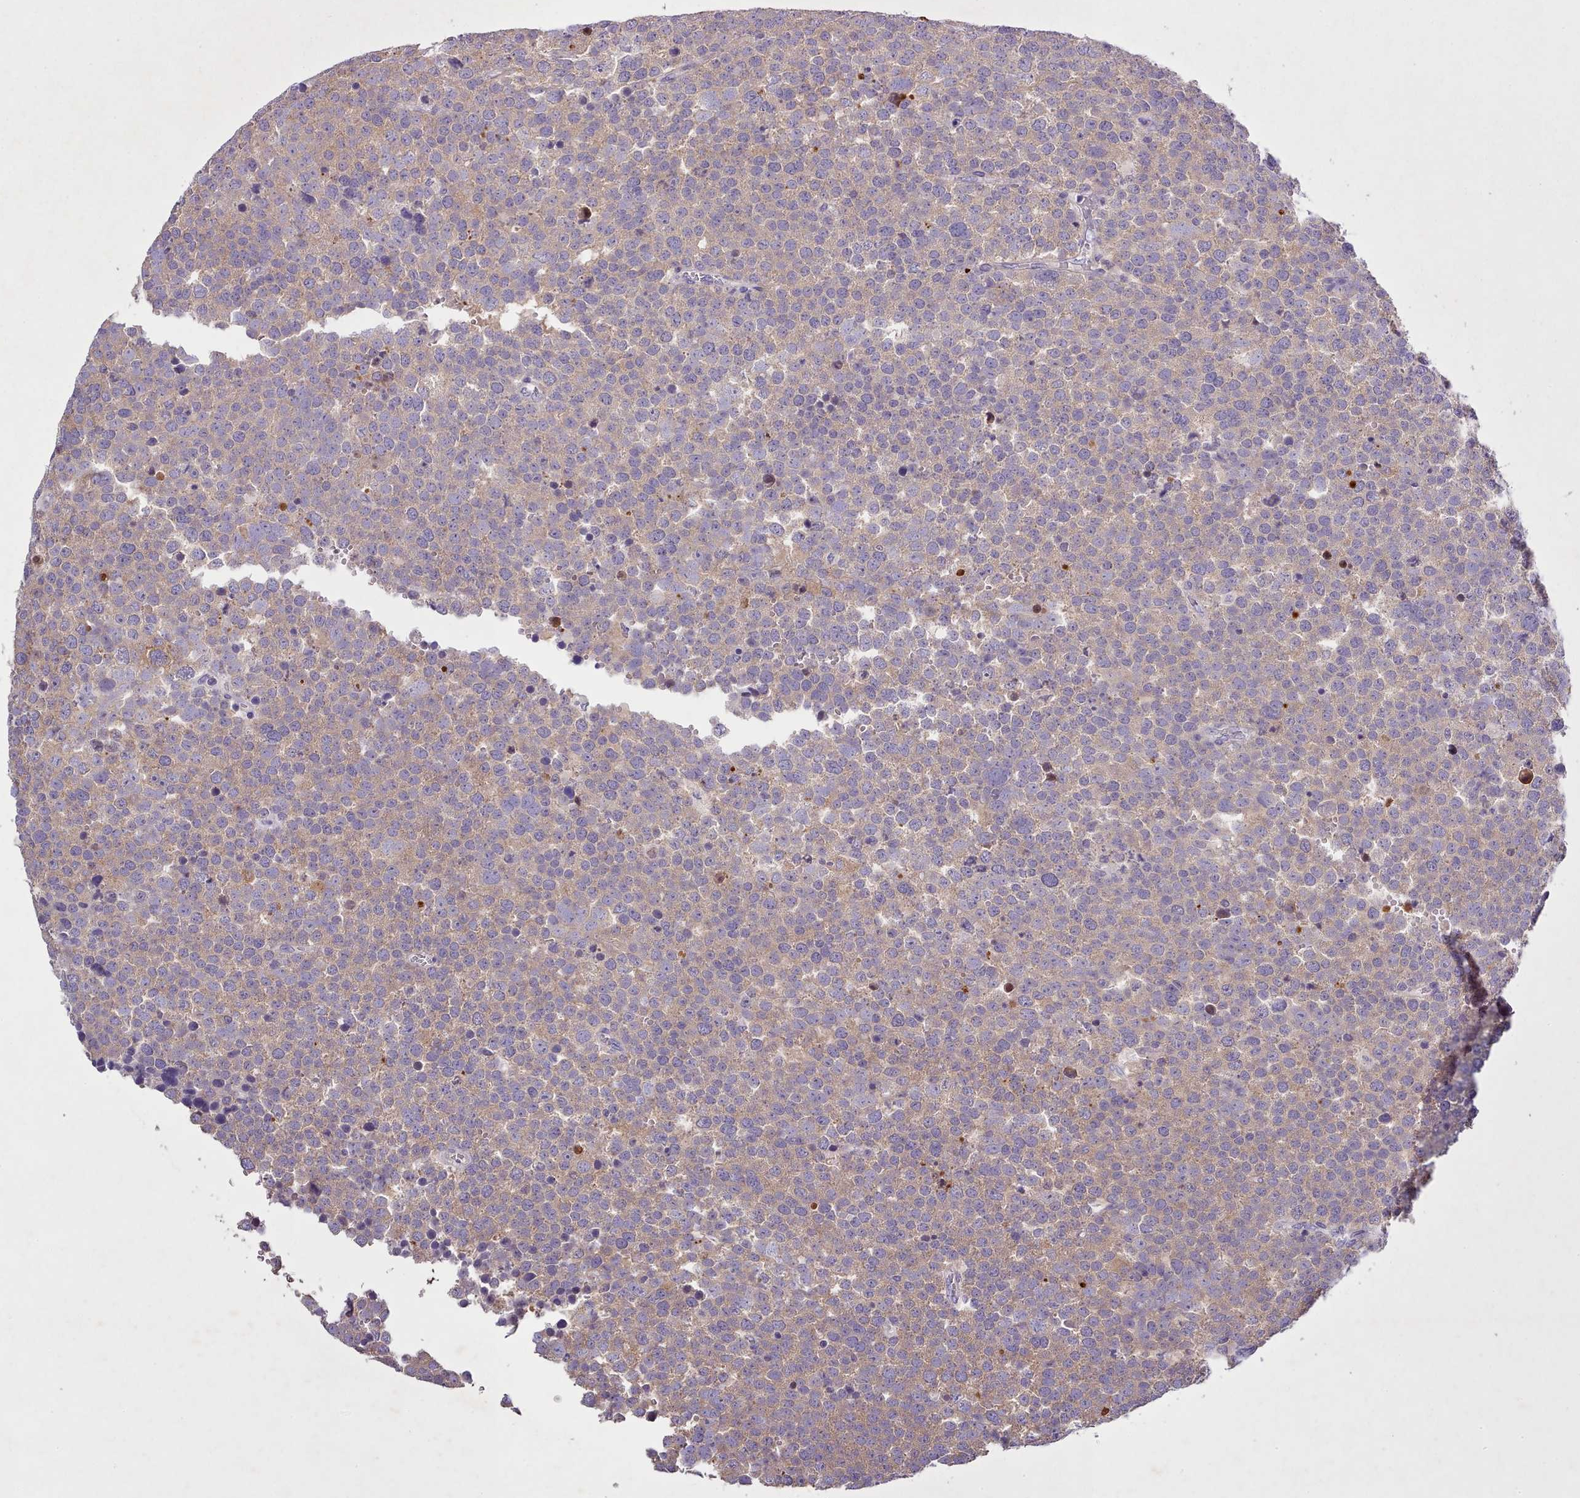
{"staining": {"intensity": "moderate", "quantity": "25%-75%", "location": "cytoplasmic/membranous"}, "tissue": "testis cancer", "cell_type": "Tumor cells", "image_type": "cancer", "snomed": [{"axis": "morphology", "description": "Seminoma, NOS"}, {"axis": "topography", "description": "Testis"}], "caption": "Protein expression analysis of human seminoma (testis) reveals moderate cytoplasmic/membranous staining in about 25%-75% of tumor cells.", "gene": "SETX", "patient": {"sex": "male", "age": 71}}